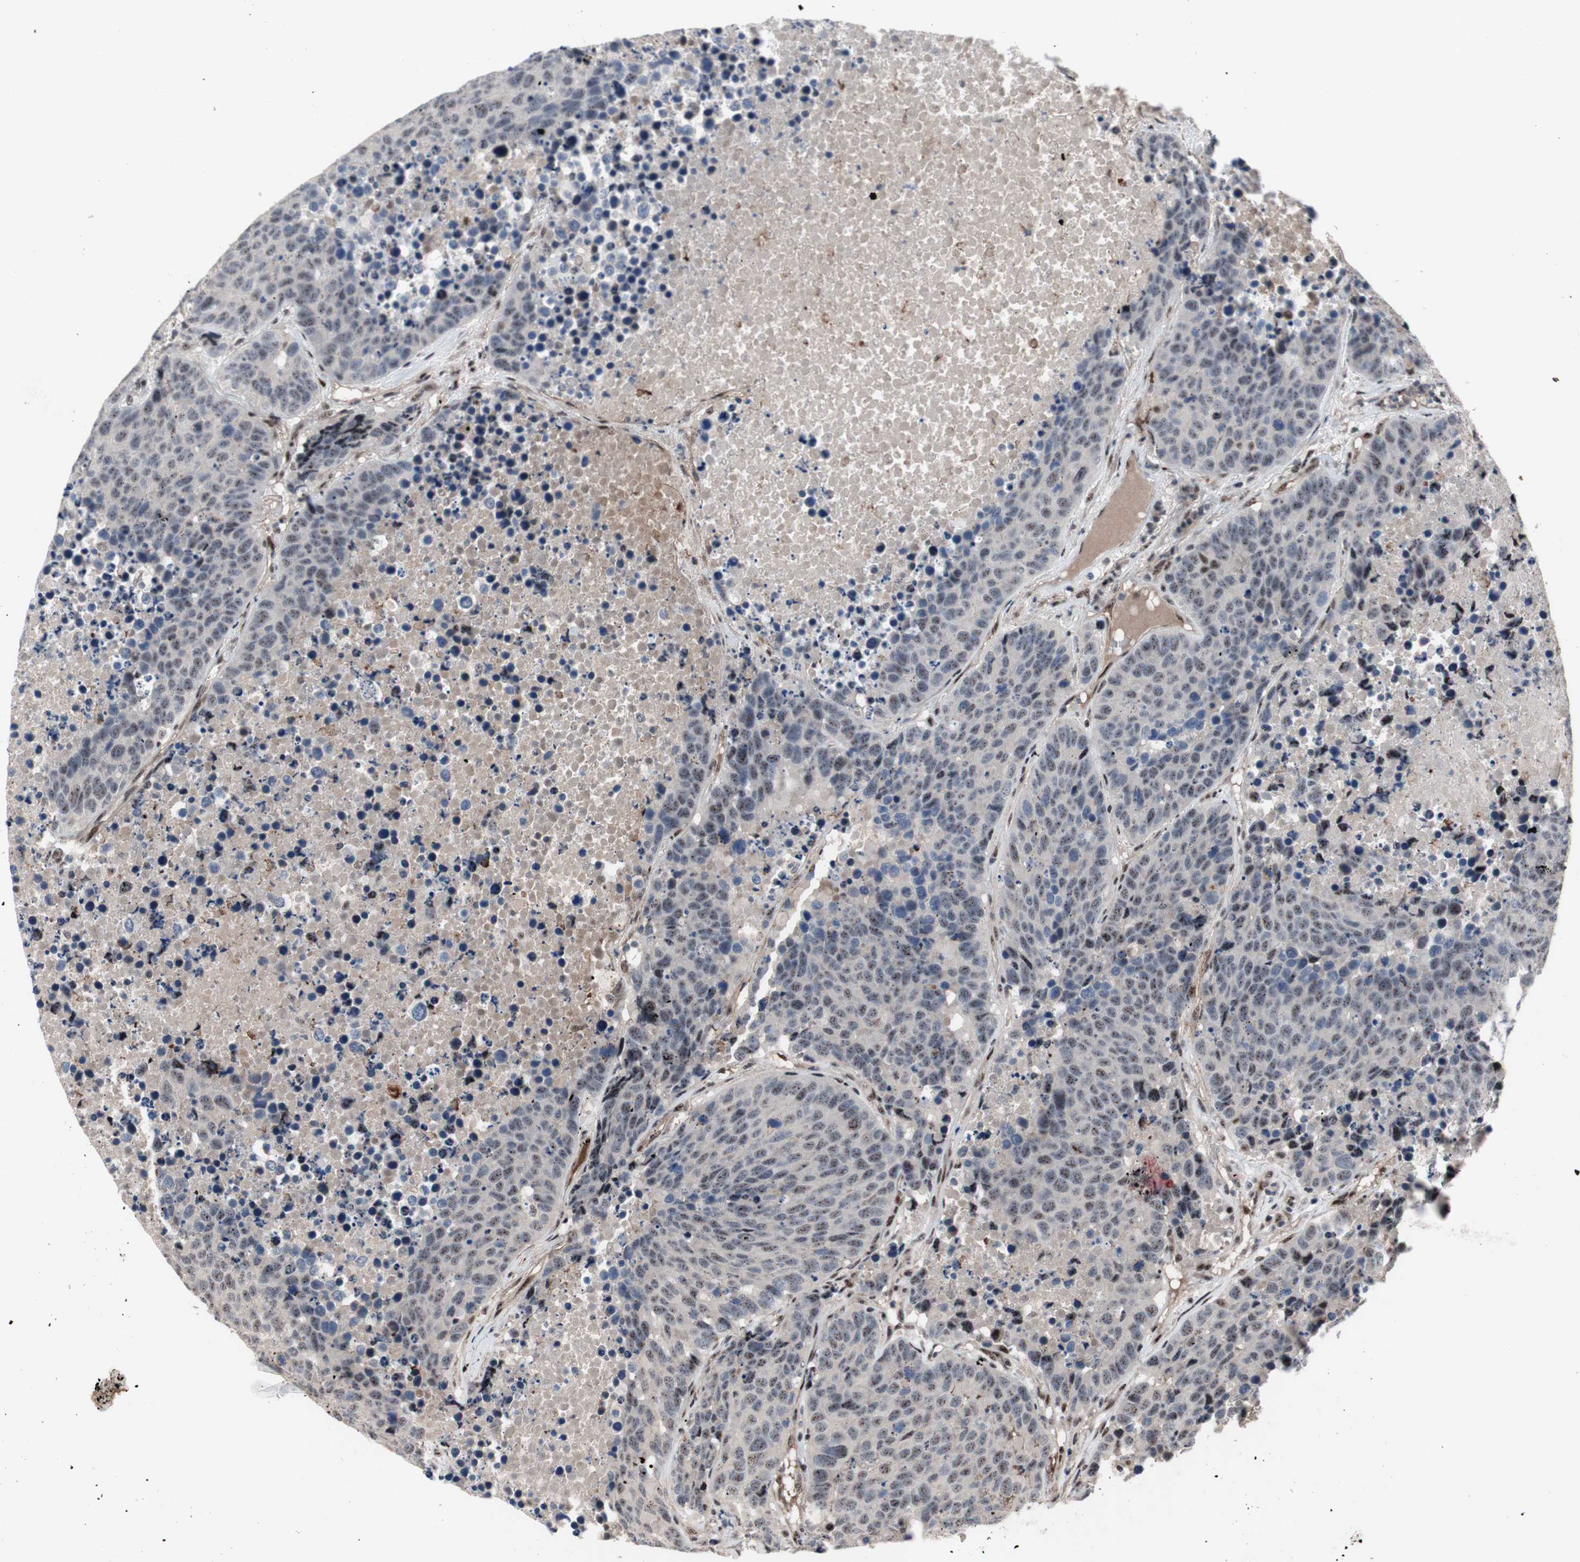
{"staining": {"intensity": "weak", "quantity": ">75%", "location": "nuclear"}, "tissue": "carcinoid", "cell_type": "Tumor cells", "image_type": "cancer", "snomed": [{"axis": "morphology", "description": "Carcinoid, malignant, NOS"}, {"axis": "topography", "description": "Lung"}], "caption": "A photomicrograph of human carcinoid (malignant) stained for a protein shows weak nuclear brown staining in tumor cells. Immunohistochemistry stains the protein in brown and the nuclei are stained blue.", "gene": "SOX7", "patient": {"sex": "male", "age": 60}}